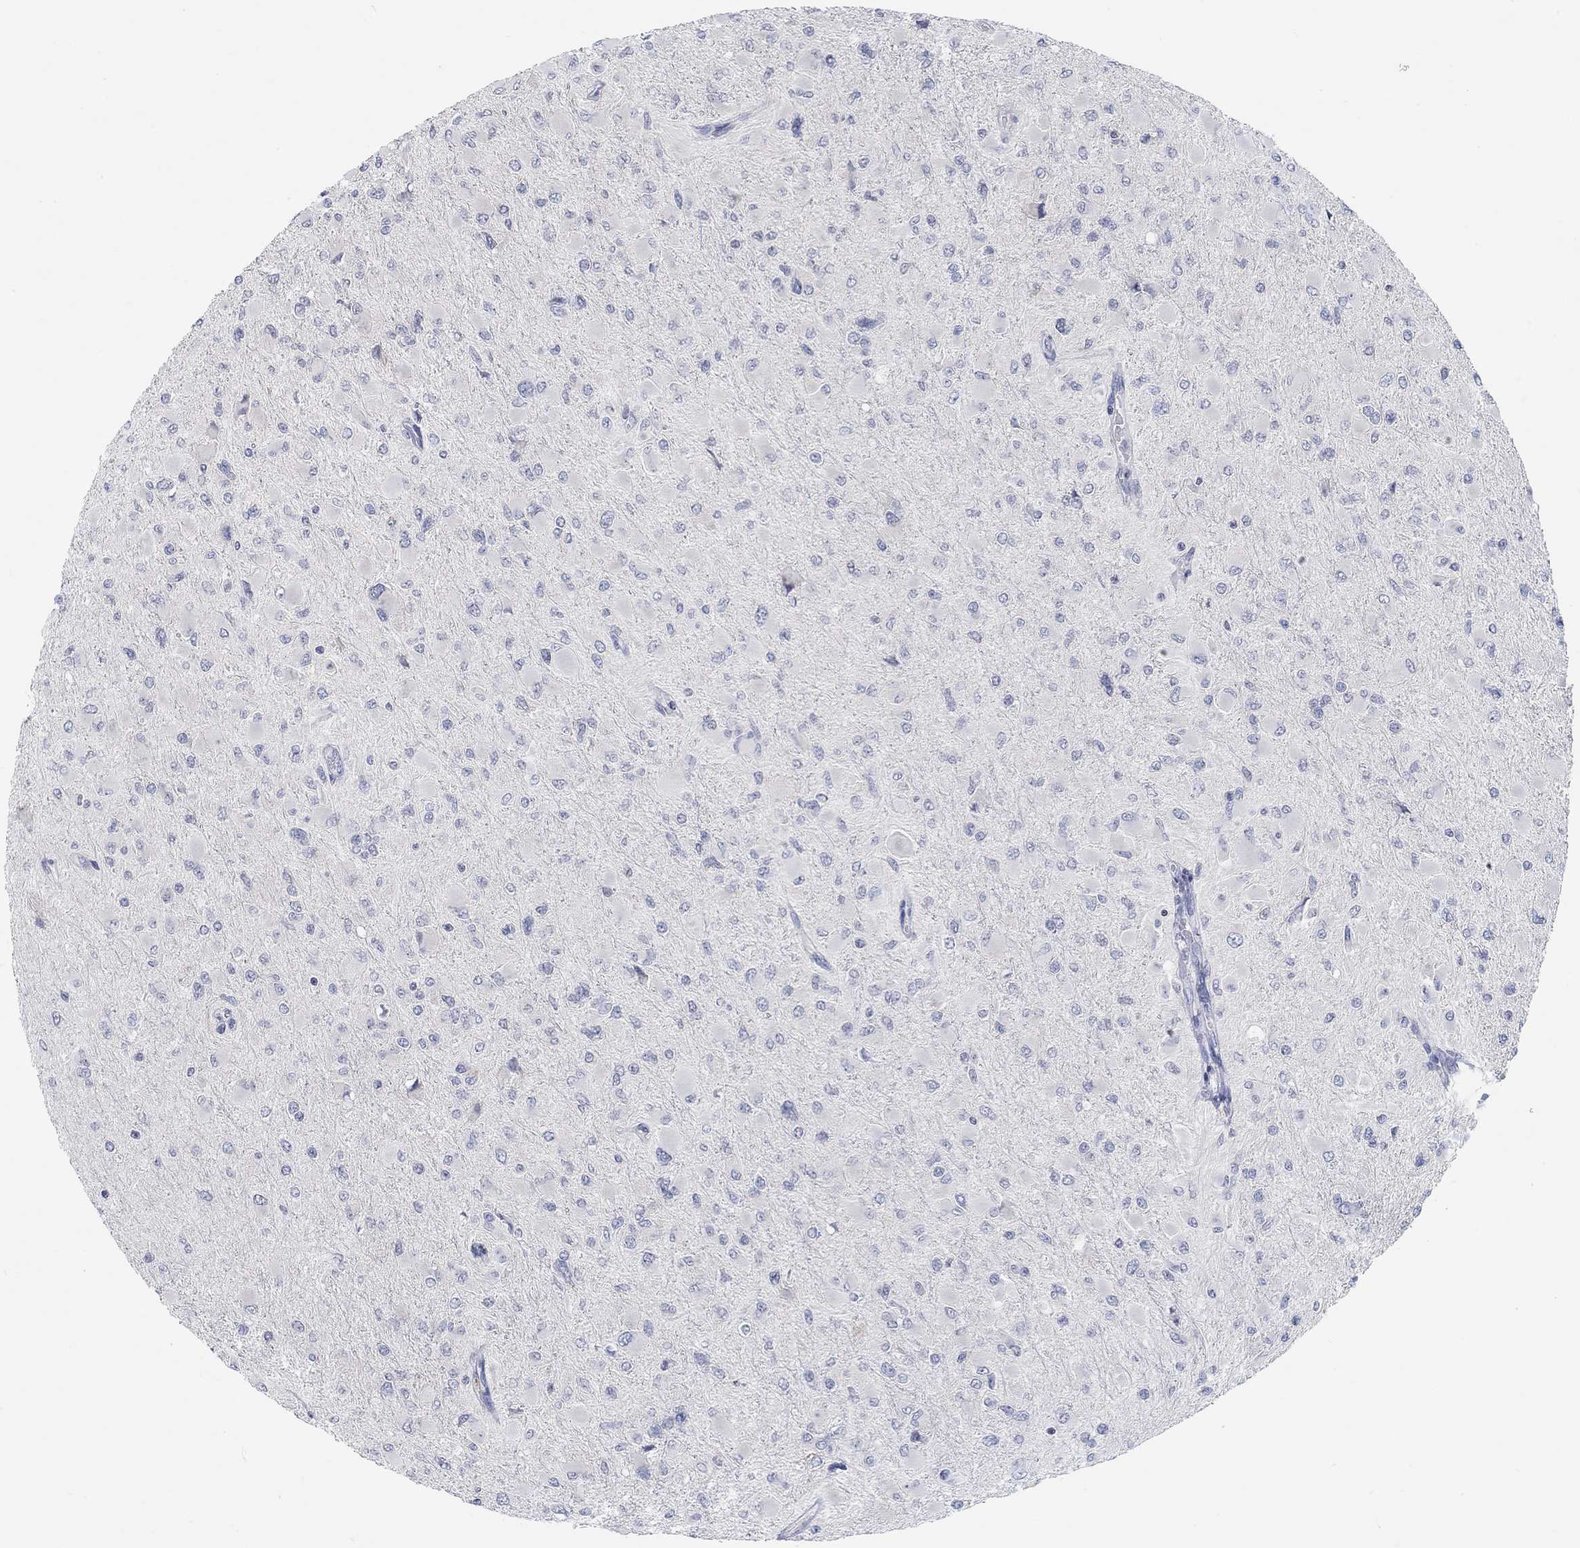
{"staining": {"intensity": "negative", "quantity": "none", "location": "none"}, "tissue": "glioma", "cell_type": "Tumor cells", "image_type": "cancer", "snomed": [{"axis": "morphology", "description": "Glioma, malignant, High grade"}, {"axis": "topography", "description": "Cerebral cortex"}], "caption": "Histopathology image shows no protein positivity in tumor cells of glioma tissue.", "gene": "ATP6V1E2", "patient": {"sex": "female", "age": 36}}